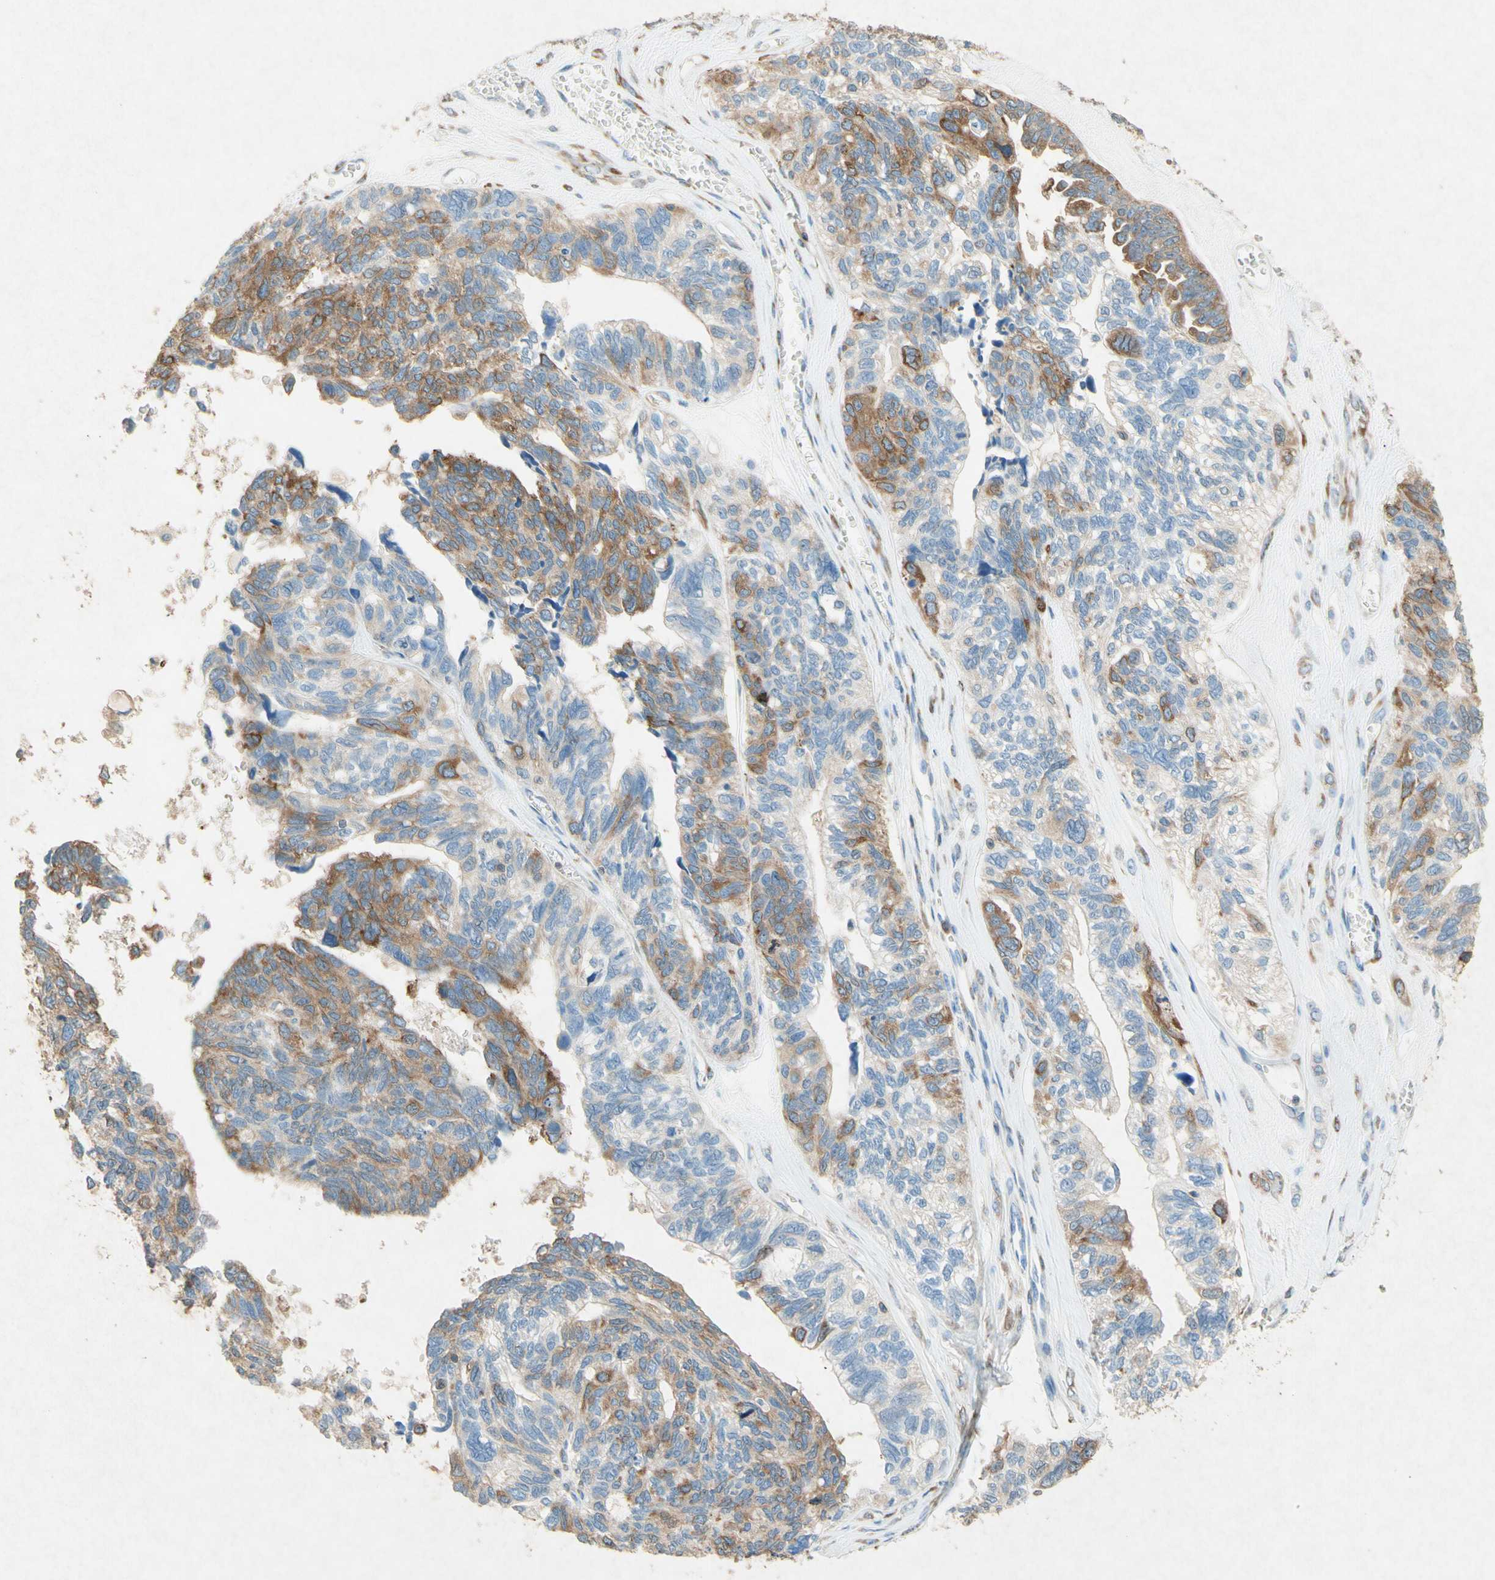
{"staining": {"intensity": "moderate", "quantity": "<25%", "location": "cytoplasmic/membranous"}, "tissue": "ovarian cancer", "cell_type": "Tumor cells", "image_type": "cancer", "snomed": [{"axis": "morphology", "description": "Cystadenocarcinoma, serous, NOS"}, {"axis": "topography", "description": "Ovary"}], "caption": "Immunohistochemical staining of human ovarian cancer demonstrates moderate cytoplasmic/membranous protein staining in approximately <25% of tumor cells.", "gene": "PABPC1", "patient": {"sex": "female", "age": 79}}